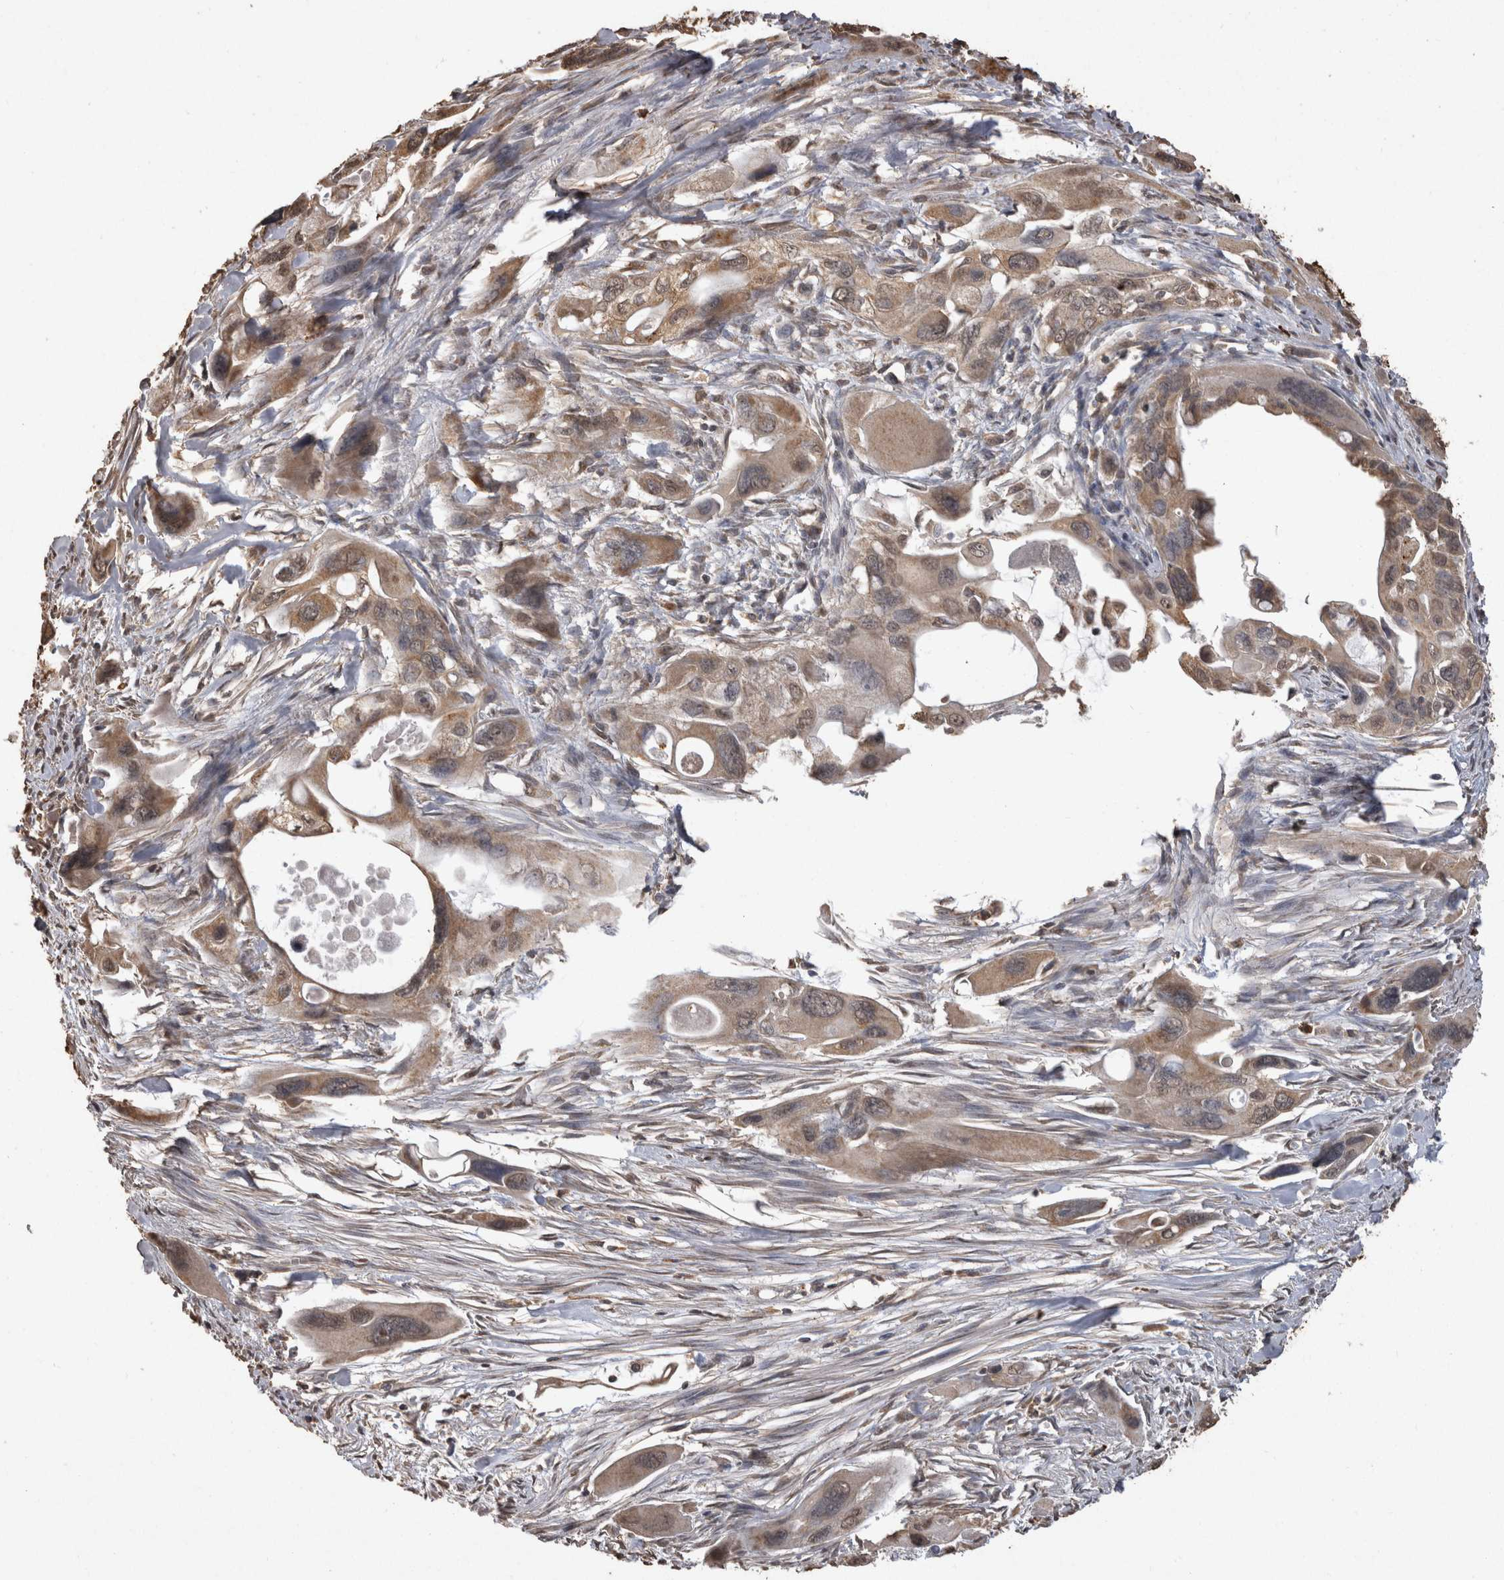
{"staining": {"intensity": "moderate", "quantity": "25%-75%", "location": "cytoplasmic/membranous,nuclear"}, "tissue": "pancreatic cancer", "cell_type": "Tumor cells", "image_type": "cancer", "snomed": [{"axis": "morphology", "description": "Adenocarcinoma, NOS"}, {"axis": "topography", "description": "Pancreas"}], "caption": "Protein analysis of pancreatic cancer (adenocarcinoma) tissue demonstrates moderate cytoplasmic/membranous and nuclear expression in approximately 25%-75% of tumor cells.", "gene": "SOCS5", "patient": {"sex": "male", "age": 73}}